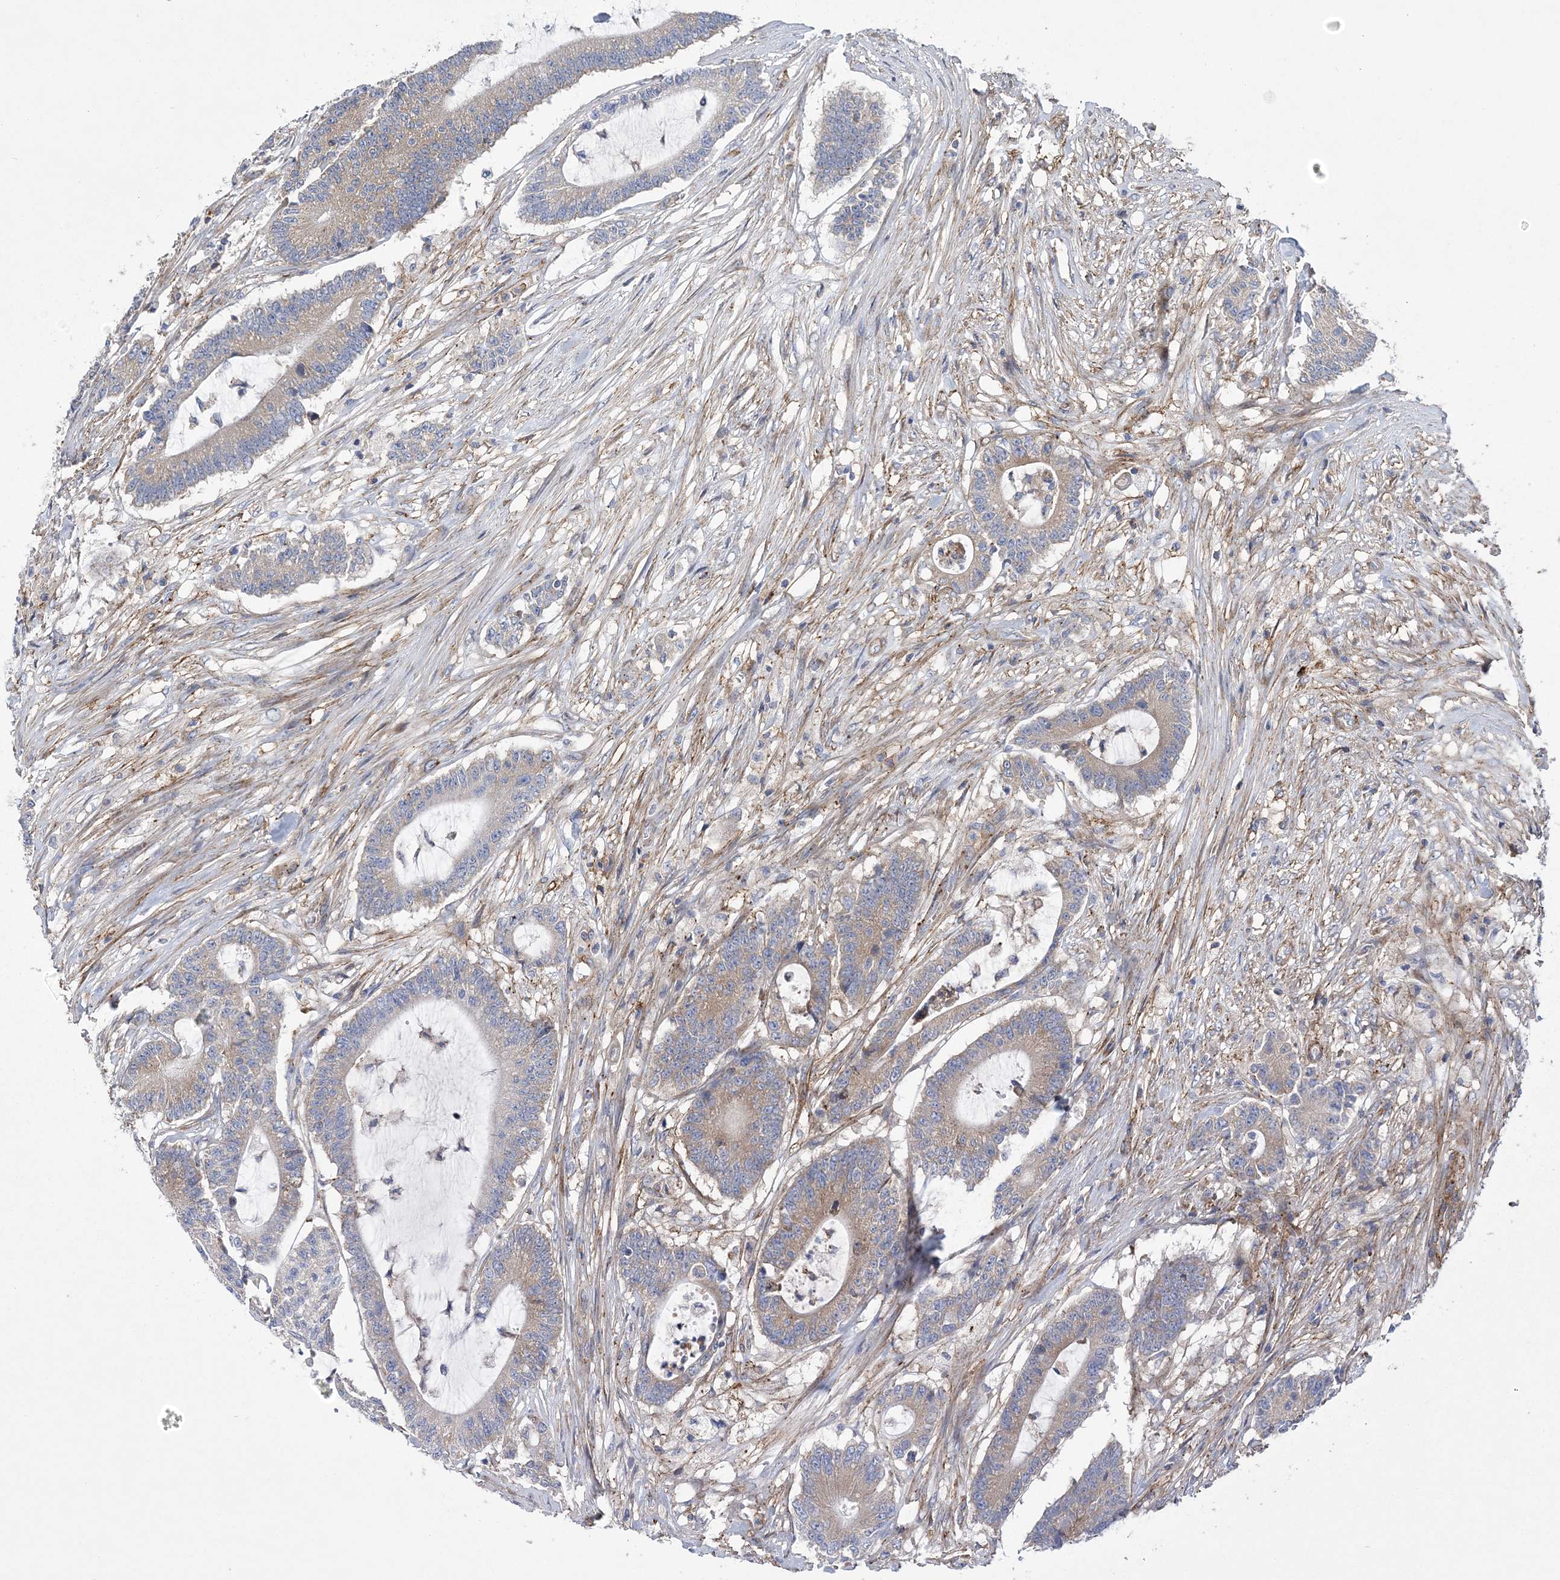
{"staining": {"intensity": "weak", "quantity": "25%-75%", "location": "cytoplasmic/membranous"}, "tissue": "colorectal cancer", "cell_type": "Tumor cells", "image_type": "cancer", "snomed": [{"axis": "morphology", "description": "Adenocarcinoma, NOS"}, {"axis": "topography", "description": "Colon"}], "caption": "IHC histopathology image of human adenocarcinoma (colorectal) stained for a protein (brown), which demonstrates low levels of weak cytoplasmic/membranous expression in approximately 25%-75% of tumor cells.", "gene": "ARSJ", "patient": {"sex": "female", "age": 84}}